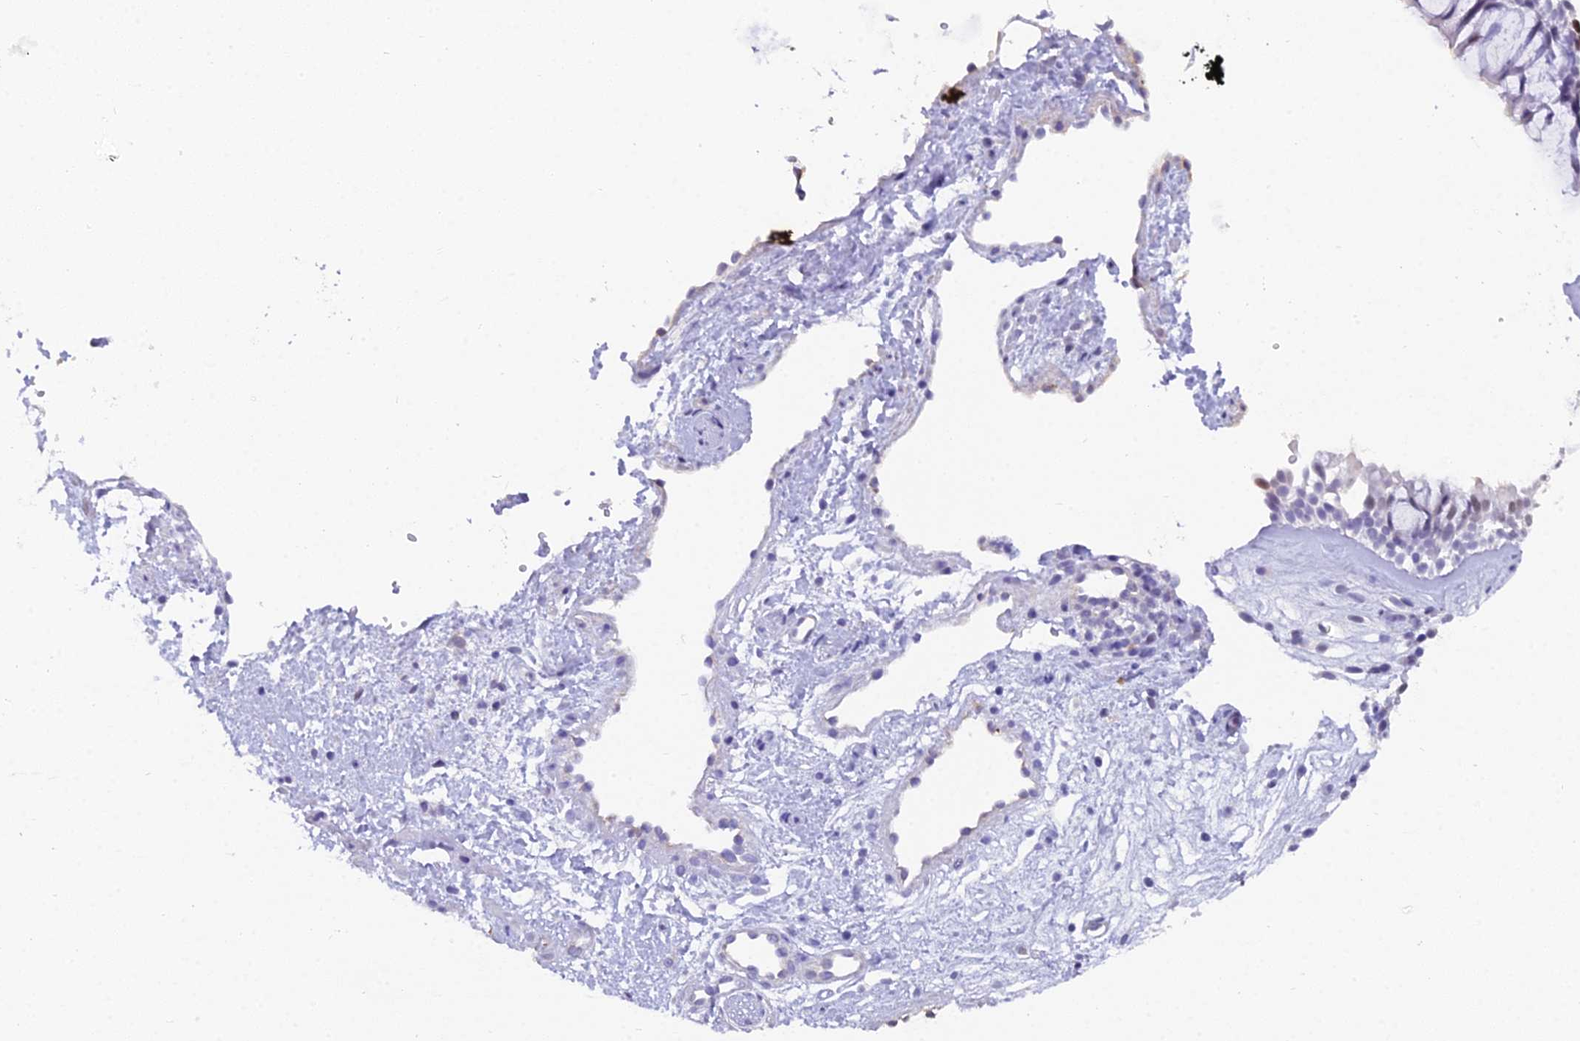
{"staining": {"intensity": "negative", "quantity": "none", "location": "none"}, "tissue": "nasopharynx", "cell_type": "Respiratory epithelial cells", "image_type": "normal", "snomed": [{"axis": "morphology", "description": "Normal tissue, NOS"}, {"axis": "topography", "description": "Nasopharynx"}], "caption": "Respiratory epithelial cells show no significant staining in normal nasopharynx. (DAB (3,3'-diaminobenzidine) immunohistochemistry, high magnification).", "gene": "XKR9", "patient": {"sex": "male", "age": 32}}